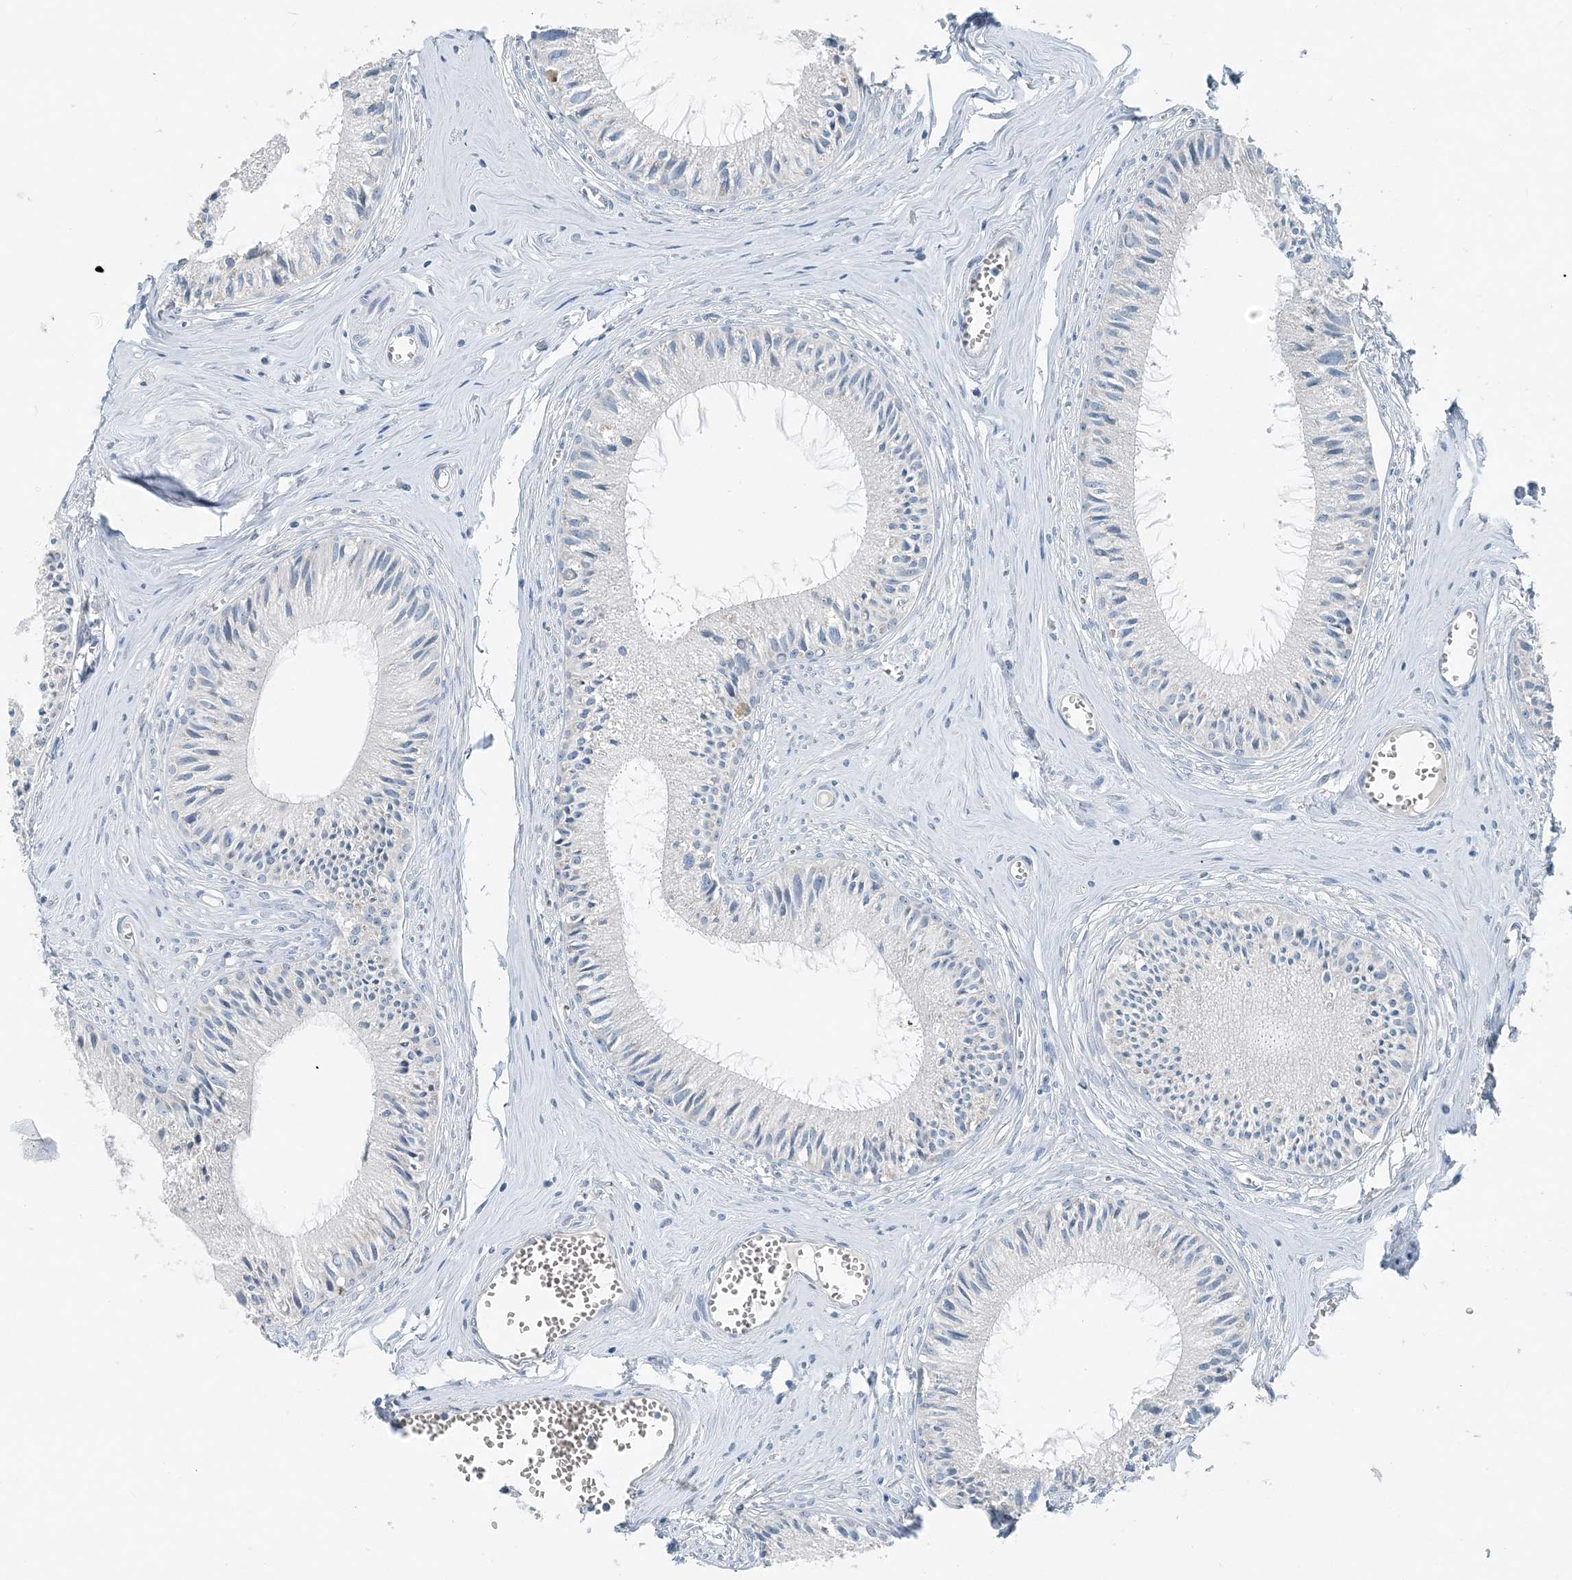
{"staining": {"intensity": "negative", "quantity": "none", "location": "none"}, "tissue": "epididymis", "cell_type": "Glandular cells", "image_type": "normal", "snomed": [{"axis": "morphology", "description": "Normal tissue, NOS"}, {"axis": "topography", "description": "Epididymis"}], "caption": "This is a histopathology image of immunohistochemistry staining of normal epididymis, which shows no expression in glandular cells. (Stains: DAB immunohistochemistry with hematoxylin counter stain, Microscopy: brightfield microscopy at high magnification).", "gene": "EEF1A2", "patient": {"sex": "male", "age": 36}}